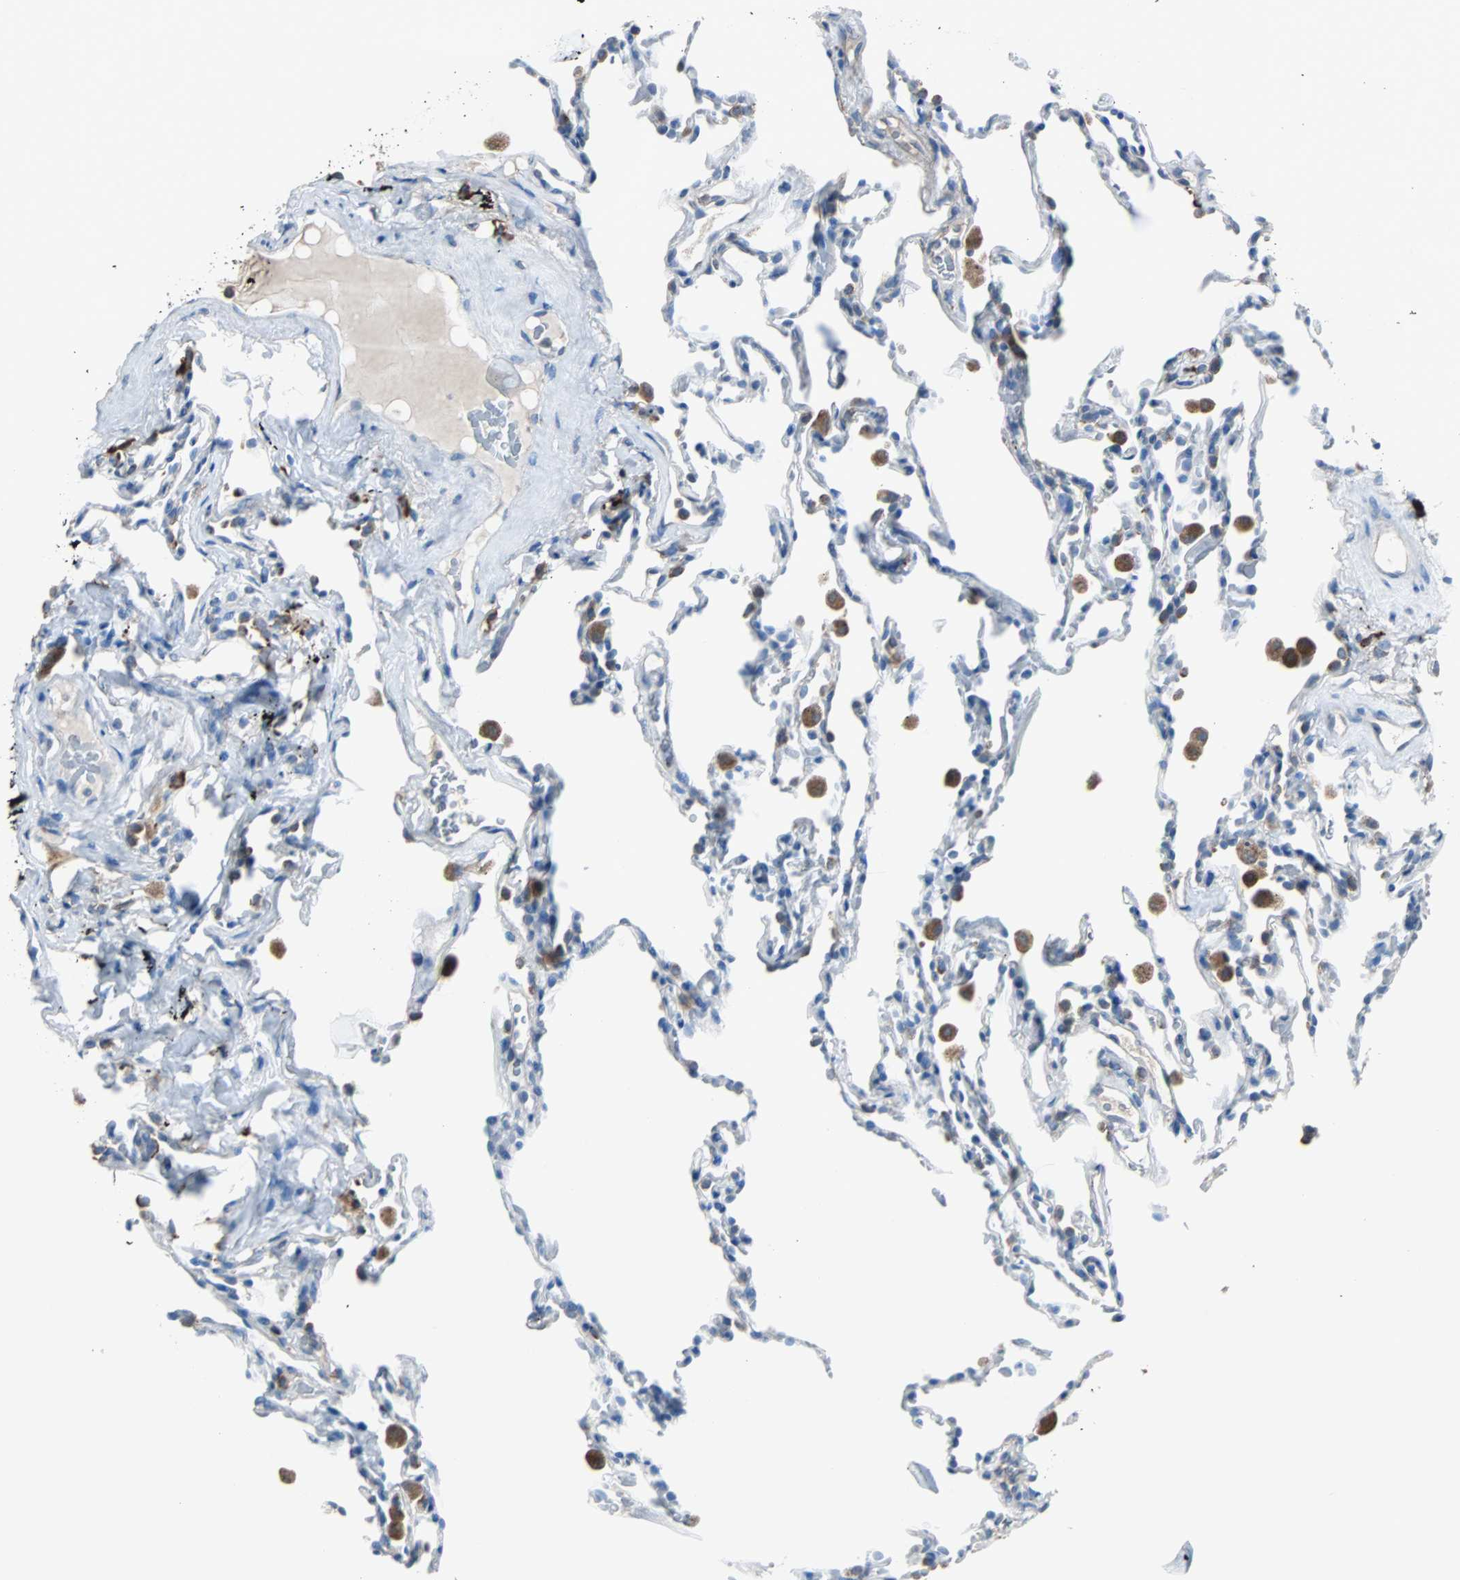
{"staining": {"intensity": "negative", "quantity": "none", "location": "none"}, "tissue": "lung", "cell_type": "Alveolar cells", "image_type": "normal", "snomed": [{"axis": "morphology", "description": "Normal tissue, NOS"}, {"axis": "morphology", "description": "Soft tissue tumor metastatic"}, {"axis": "topography", "description": "Lung"}], "caption": "The photomicrograph exhibits no staining of alveolar cells in normal lung. (DAB (3,3'-diaminobenzidine) immunohistochemistry (IHC), high magnification).", "gene": "PDIA4", "patient": {"sex": "male", "age": 59}}